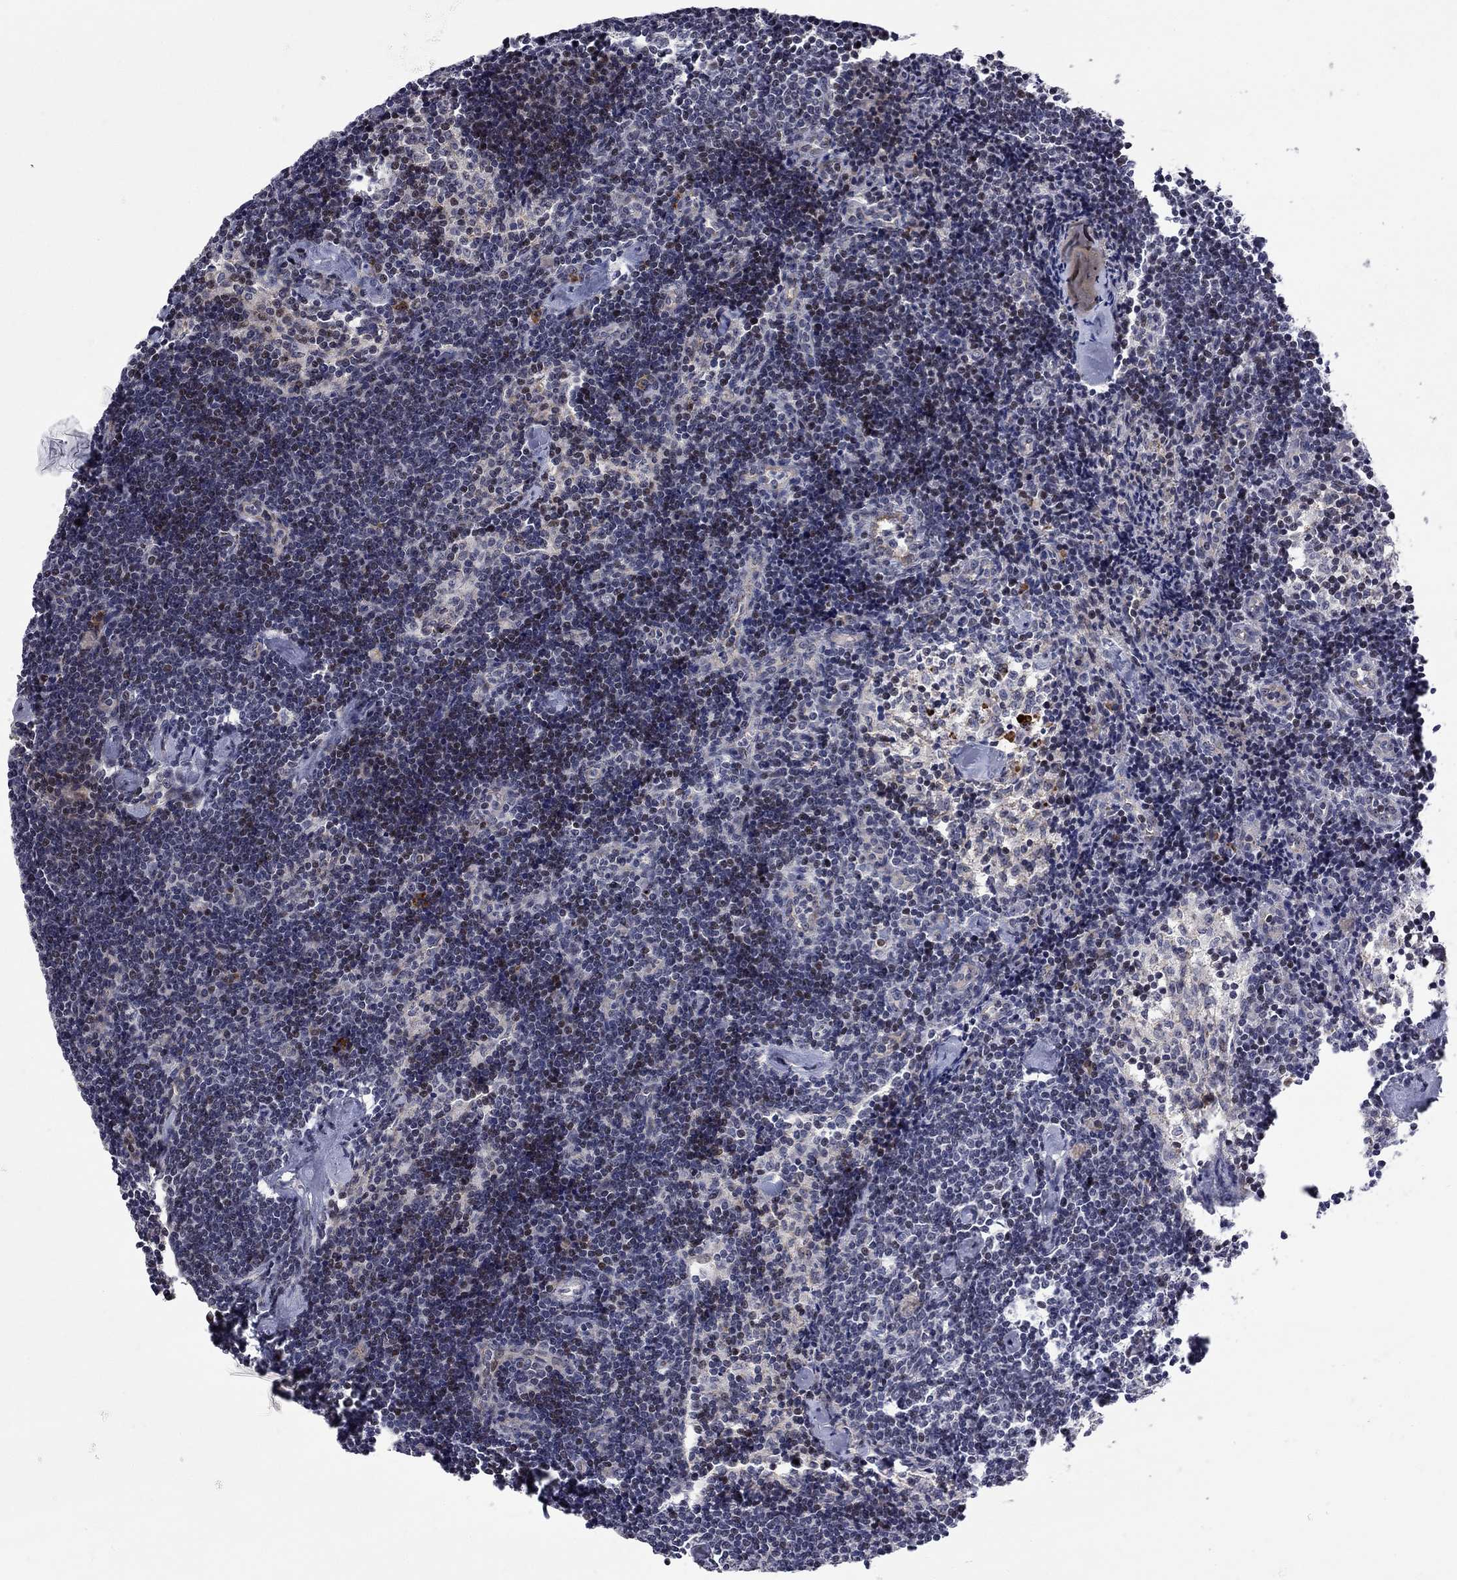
{"staining": {"intensity": "strong", "quantity": "<25%", "location": "nuclear"}, "tissue": "lymph node", "cell_type": "Germinal center cells", "image_type": "normal", "snomed": [{"axis": "morphology", "description": "Normal tissue, NOS"}, {"axis": "topography", "description": "Lymph node"}], "caption": "IHC histopathology image of unremarkable lymph node stained for a protein (brown), which displays medium levels of strong nuclear expression in about <25% of germinal center cells.", "gene": "DHX33", "patient": {"sex": "female", "age": 42}}